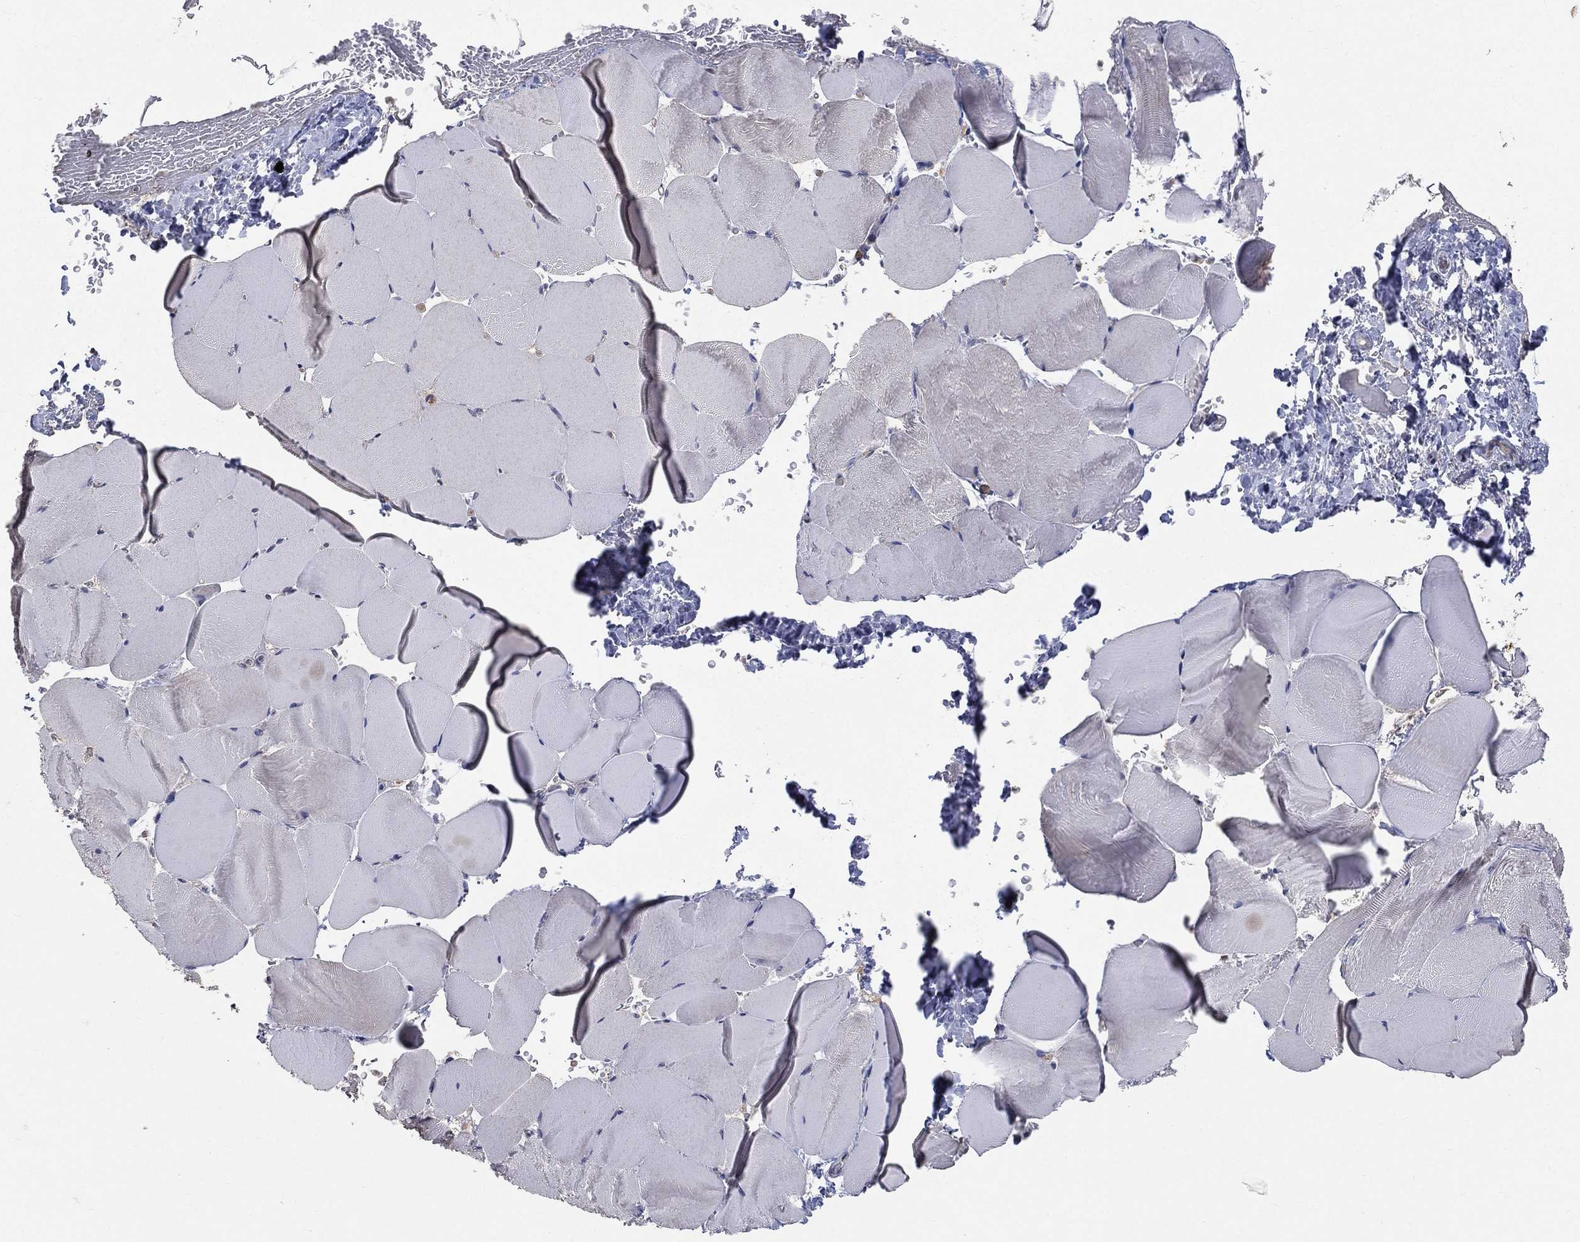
{"staining": {"intensity": "negative", "quantity": "none", "location": "none"}, "tissue": "skeletal muscle", "cell_type": "Myocytes", "image_type": "normal", "snomed": [{"axis": "morphology", "description": "Normal tissue, NOS"}, {"axis": "topography", "description": "Skeletal muscle"}], "caption": "The micrograph exhibits no staining of myocytes in benign skeletal muscle.", "gene": "SNAP25", "patient": {"sex": "female", "age": 37}}